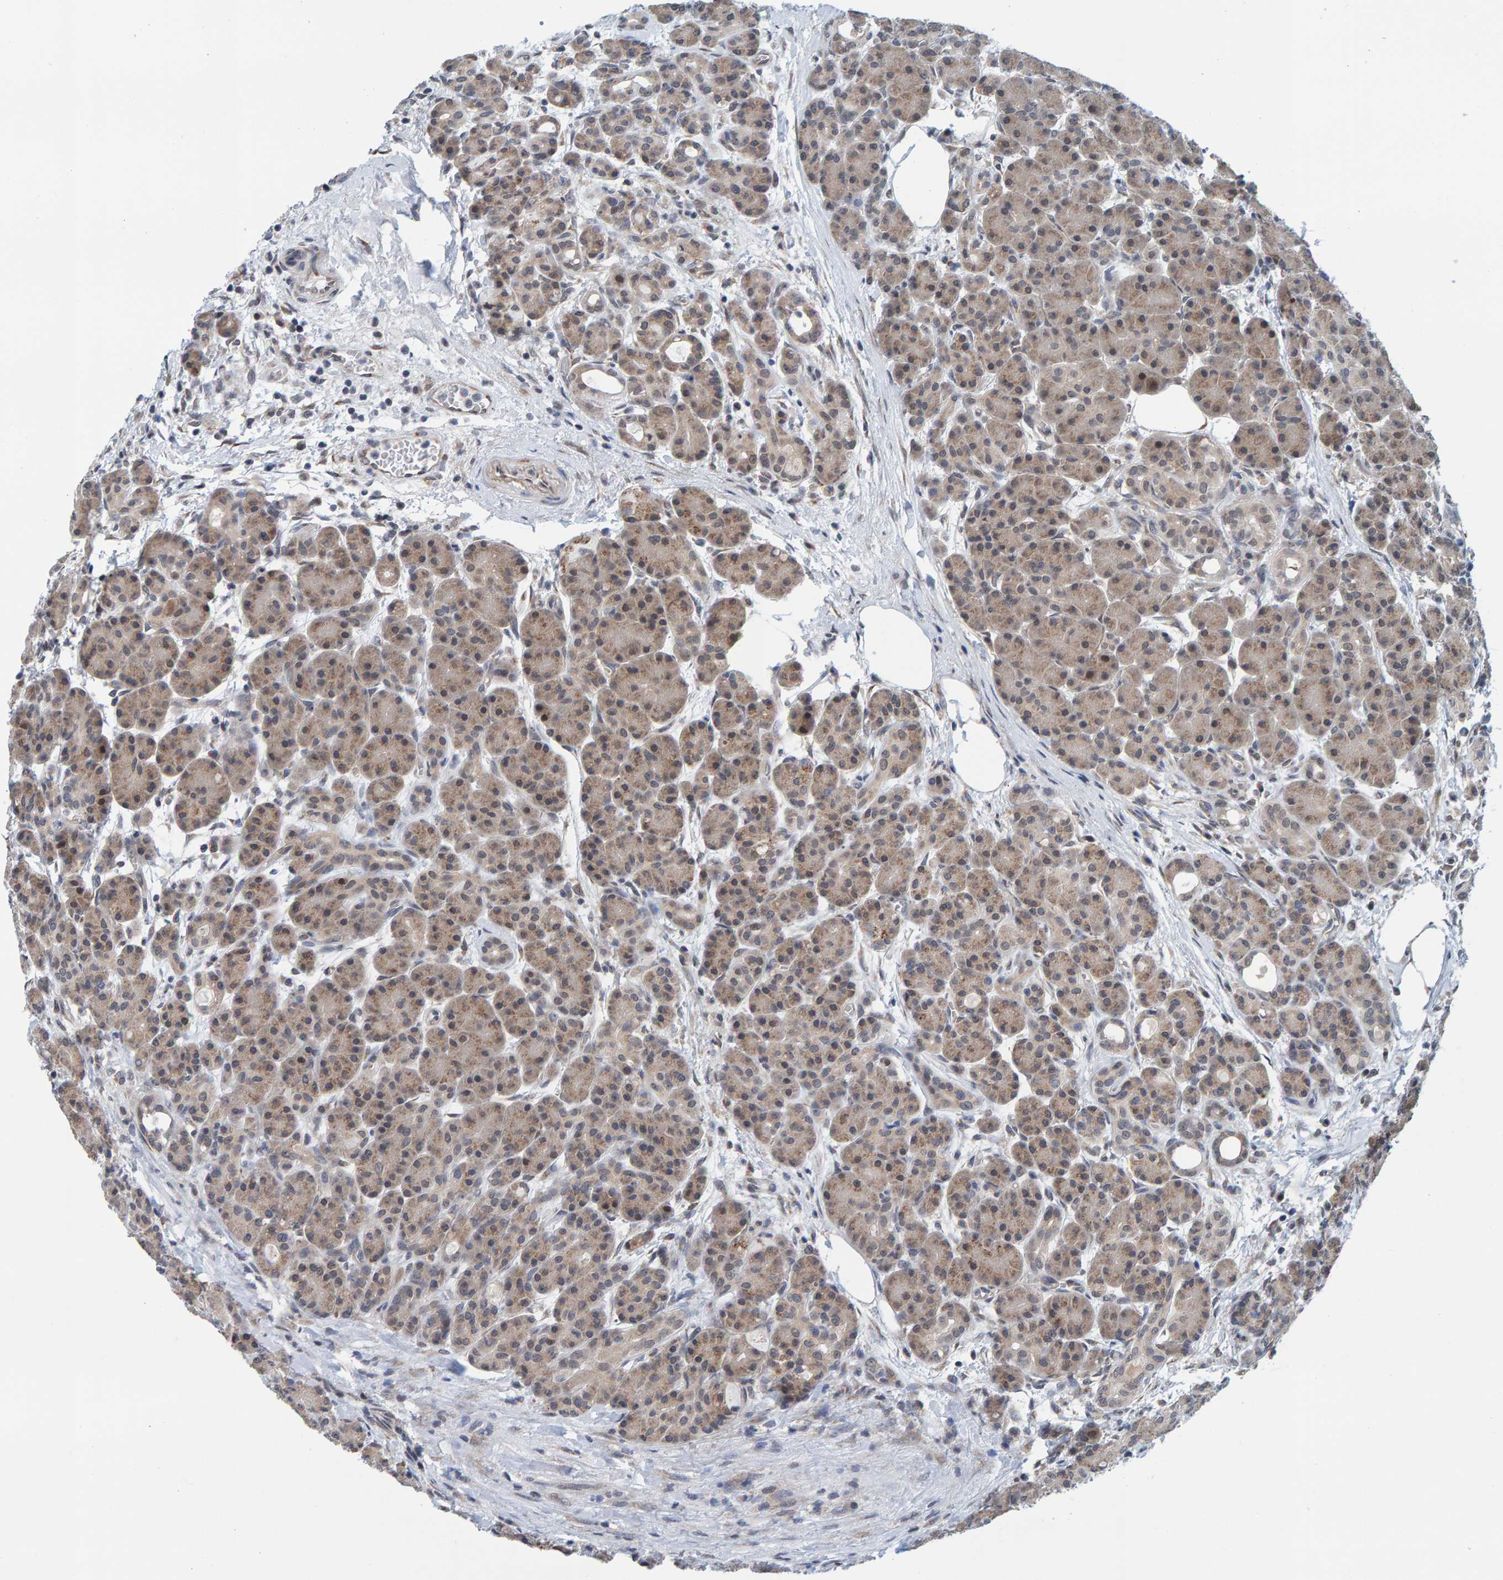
{"staining": {"intensity": "weak", "quantity": ">75%", "location": "cytoplasmic/membranous"}, "tissue": "pancreas", "cell_type": "Exocrine glandular cells", "image_type": "normal", "snomed": [{"axis": "morphology", "description": "Normal tissue, NOS"}, {"axis": "topography", "description": "Pancreas"}], "caption": "A brown stain labels weak cytoplasmic/membranous staining of a protein in exocrine glandular cells of normal human pancreas.", "gene": "SCRN2", "patient": {"sex": "male", "age": 63}}